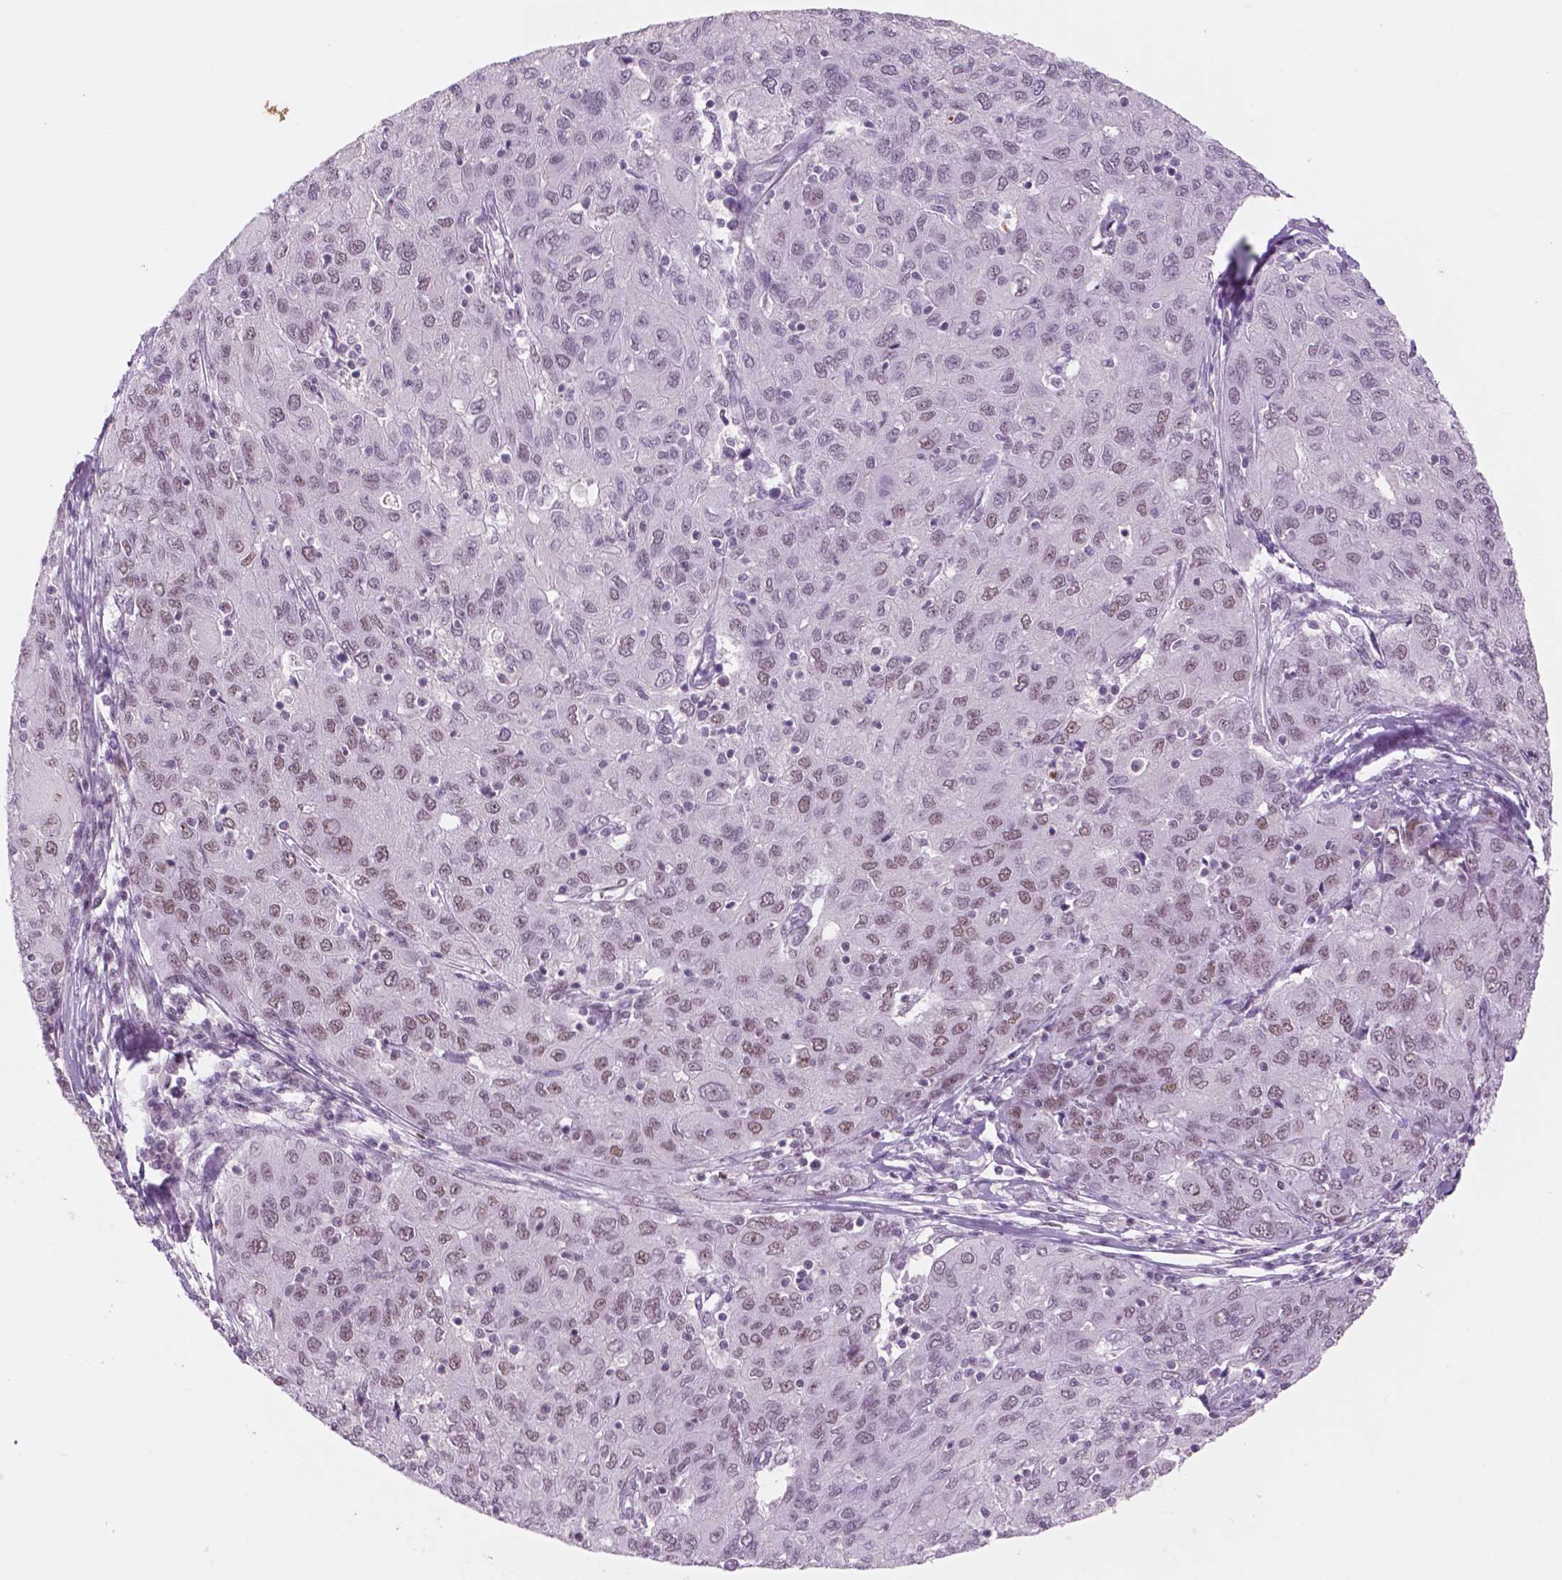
{"staining": {"intensity": "weak", "quantity": "25%-75%", "location": "nuclear"}, "tissue": "ovarian cancer", "cell_type": "Tumor cells", "image_type": "cancer", "snomed": [{"axis": "morphology", "description": "Carcinoma, endometroid"}, {"axis": "topography", "description": "Ovary"}], "caption": "High-magnification brightfield microscopy of ovarian cancer stained with DAB (3,3'-diaminobenzidine) (brown) and counterstained with hematoxylin (blue). tumor cells exhibit weak nuclear staining is identified in about25%-75% of cells.", "gene": "CTR9", "patient": {"sex": "female", "age": 50}}